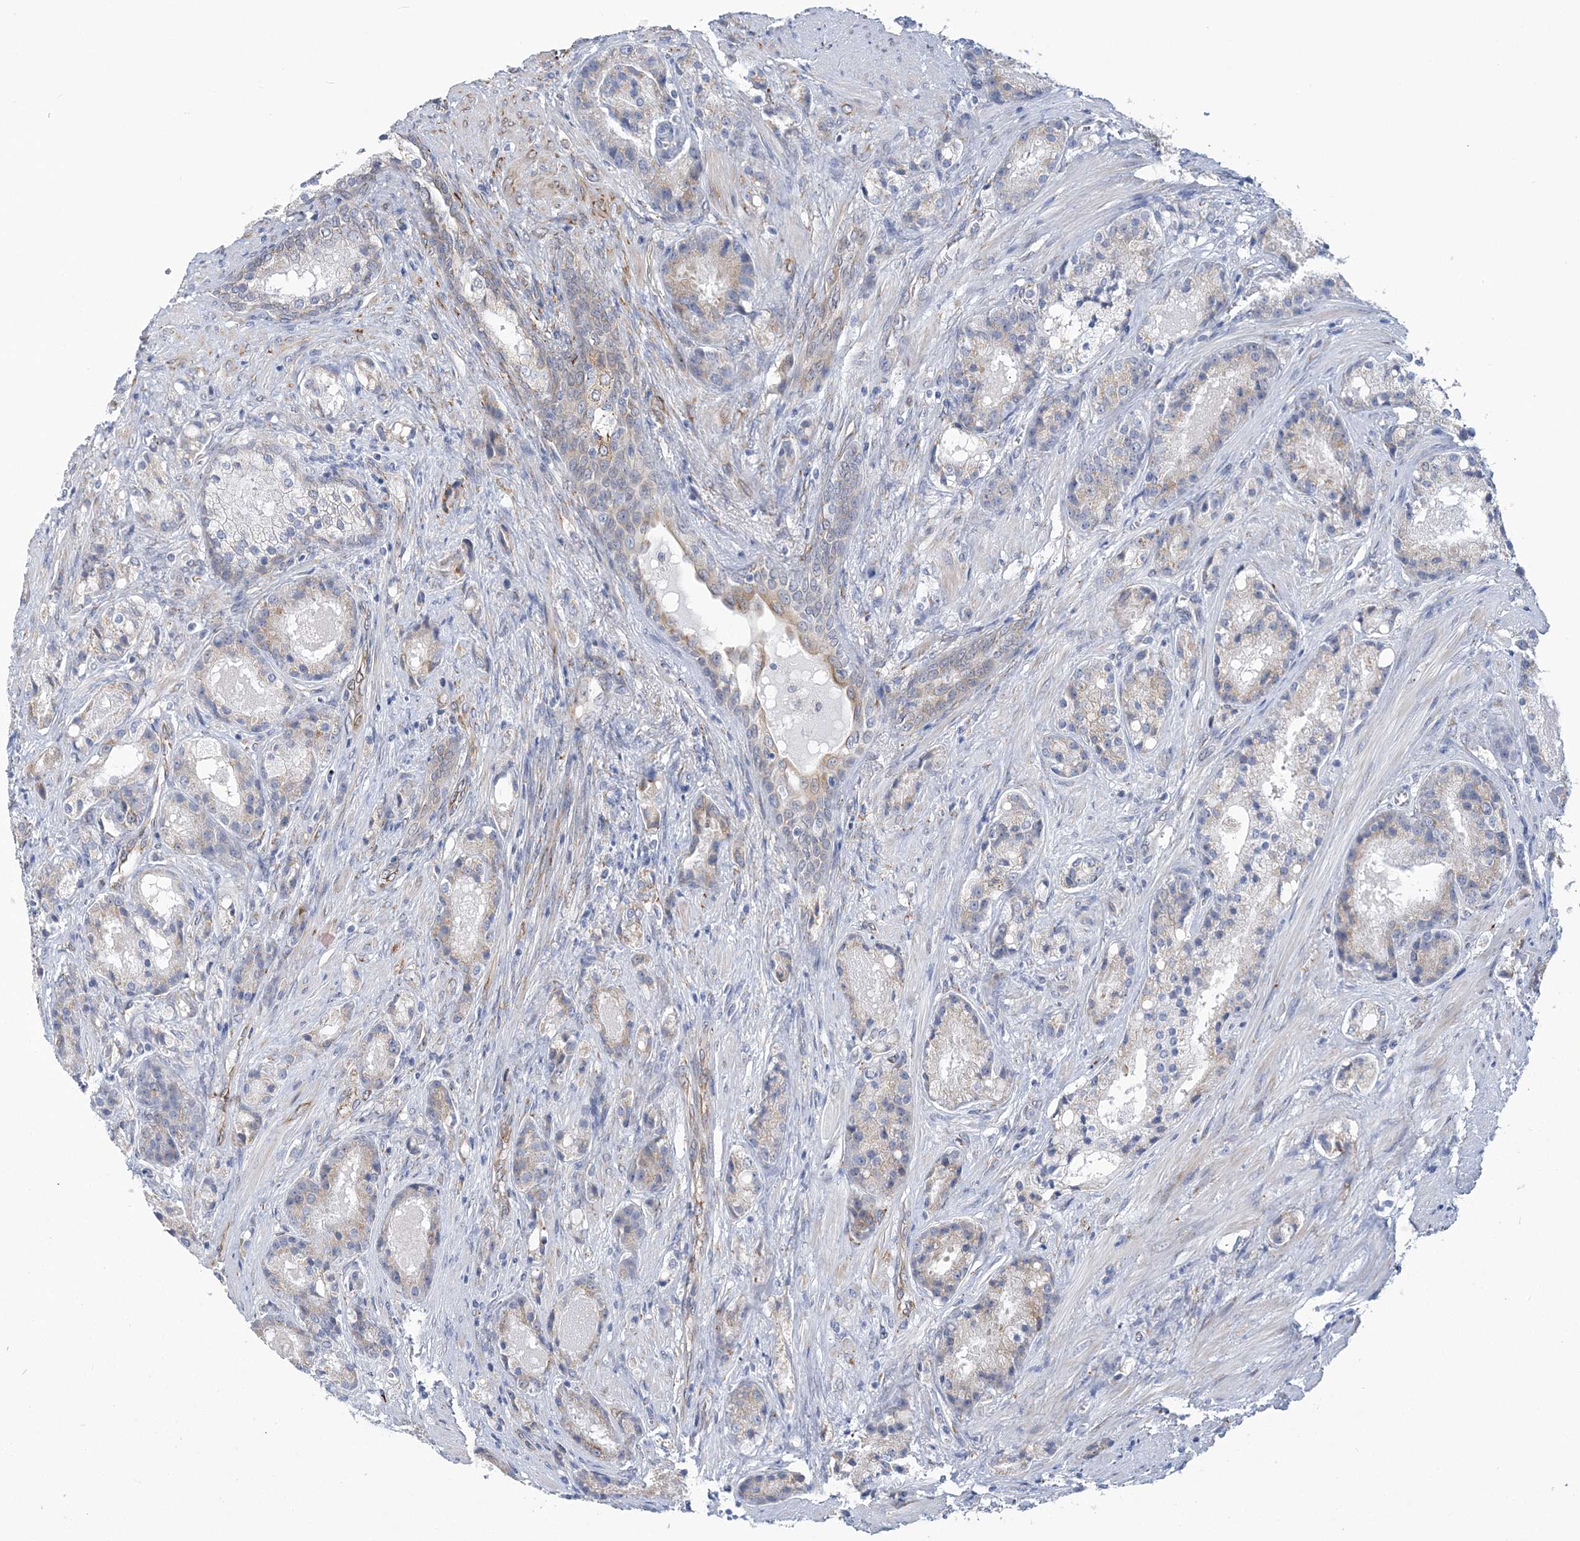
{"staining": {"intensity": "weak", "quantity": "25%-75%", "location": "cytoplasmic/membranous"}, "tissue": "prostate cancer", "cell_type": "Tumor cells", "image_type": "cancer", "snomed": [{"axis": "morphology", "description": "Adenocarcinoma, High grade"}, {"axis": "topography", "description": "Prostate"}], "caption": "DAB immunohistochemical staining of high-grade adenocarcinoma (prostate) exhibits weak cytoplasmic/membranous protein staining in about 25%-75% of tumor cells.", "gene": "PLEKHG4B", "patient": {"sex": "male", "age": 60}}